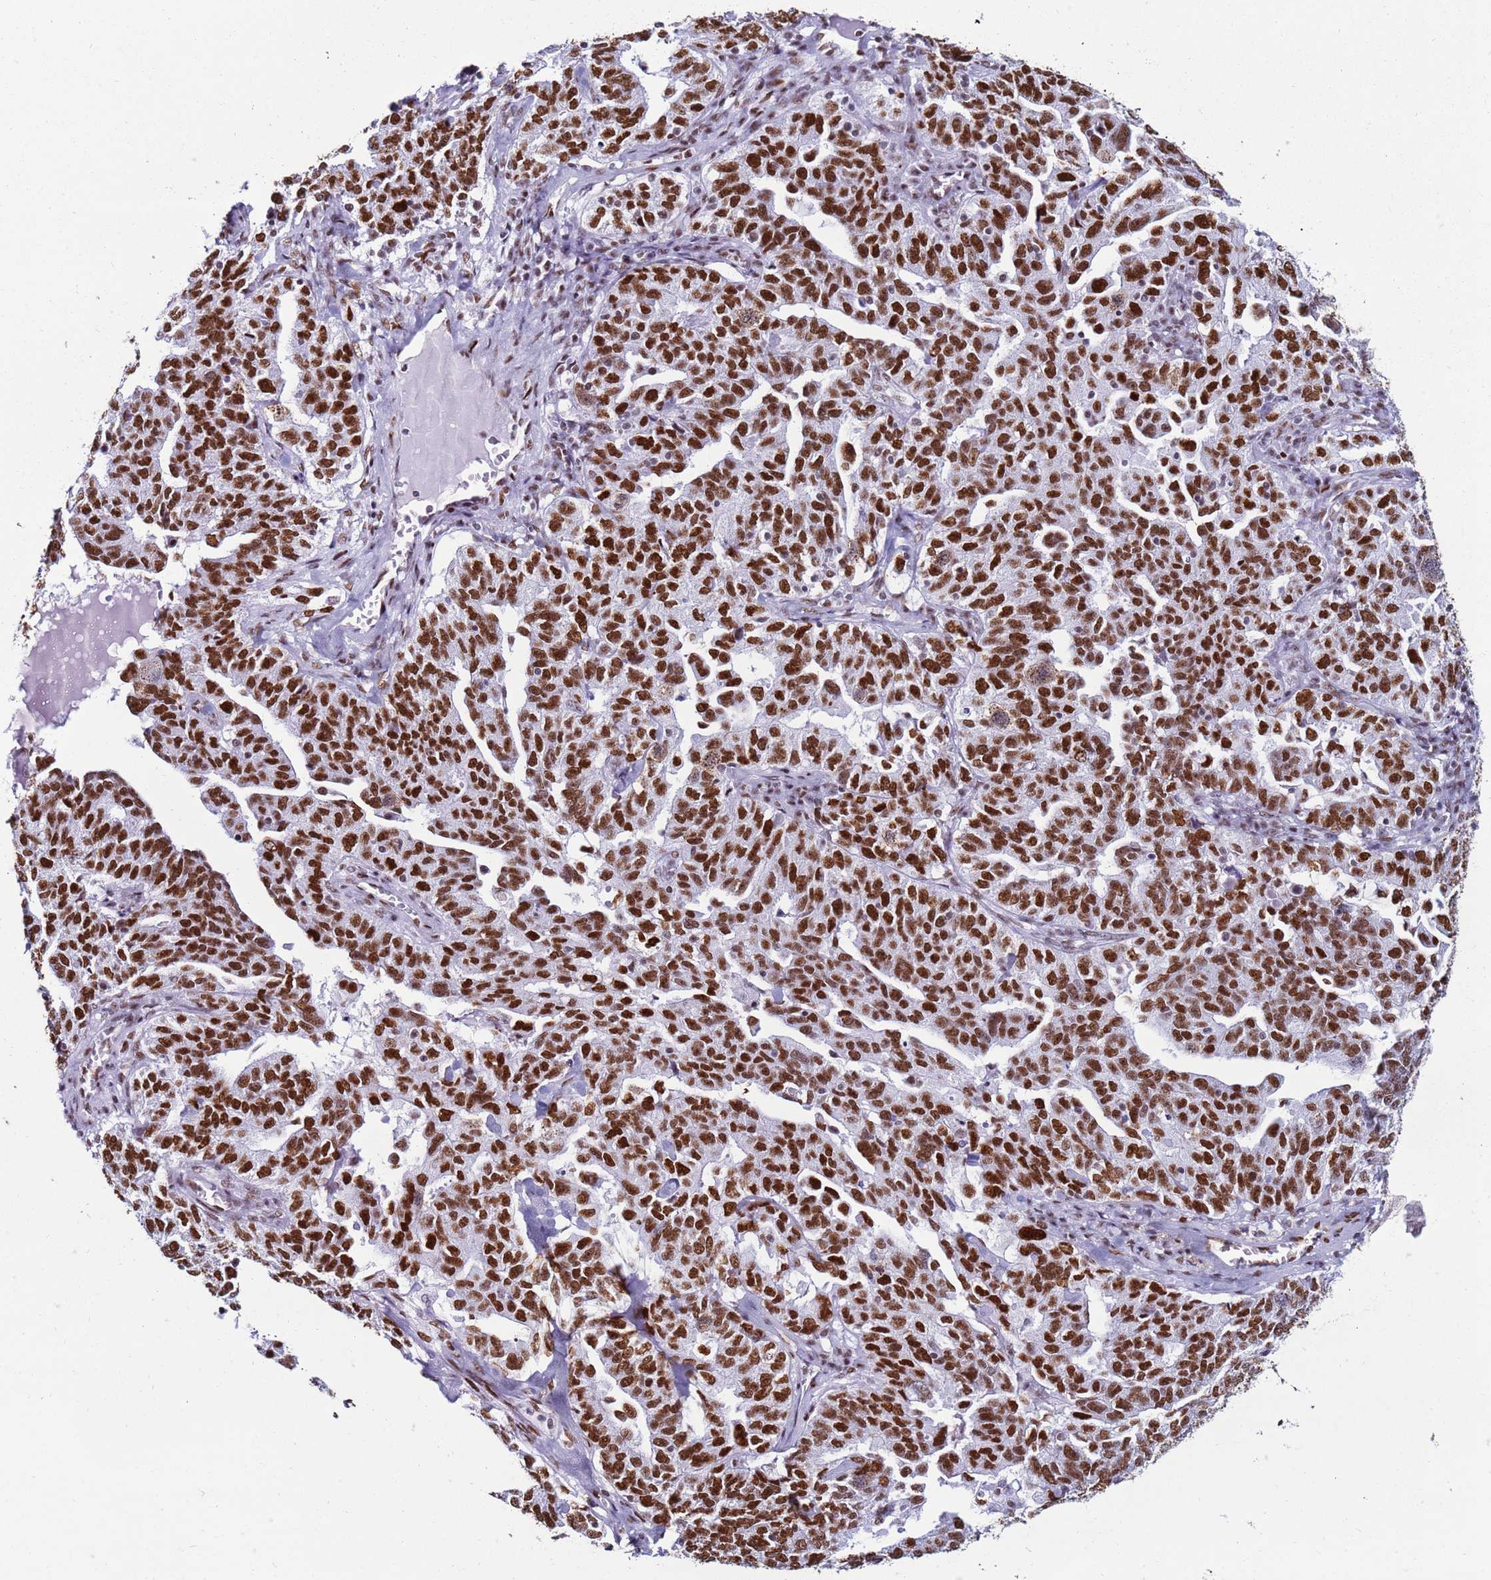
{"staining": {"intensity": "strong", "quantity": ">75%", "location": "nuclear"}, "tissue": "ovarian cancer", "cell_type": "Tumor cells", "image_type": "cancer", "snomed": [{"axis": "morphology", "description": "Carcinoma, endometroid"}, {"axis": "topography", "description": "Ovary"}], "caption": "Strong nuclear expression for a protein is present in about >75% of tumor cells of ovarian cancer (endometroid carcinoma) using IHC.", "gene": "KPNA4", "patient": {"sex": "female", "age": 62}}